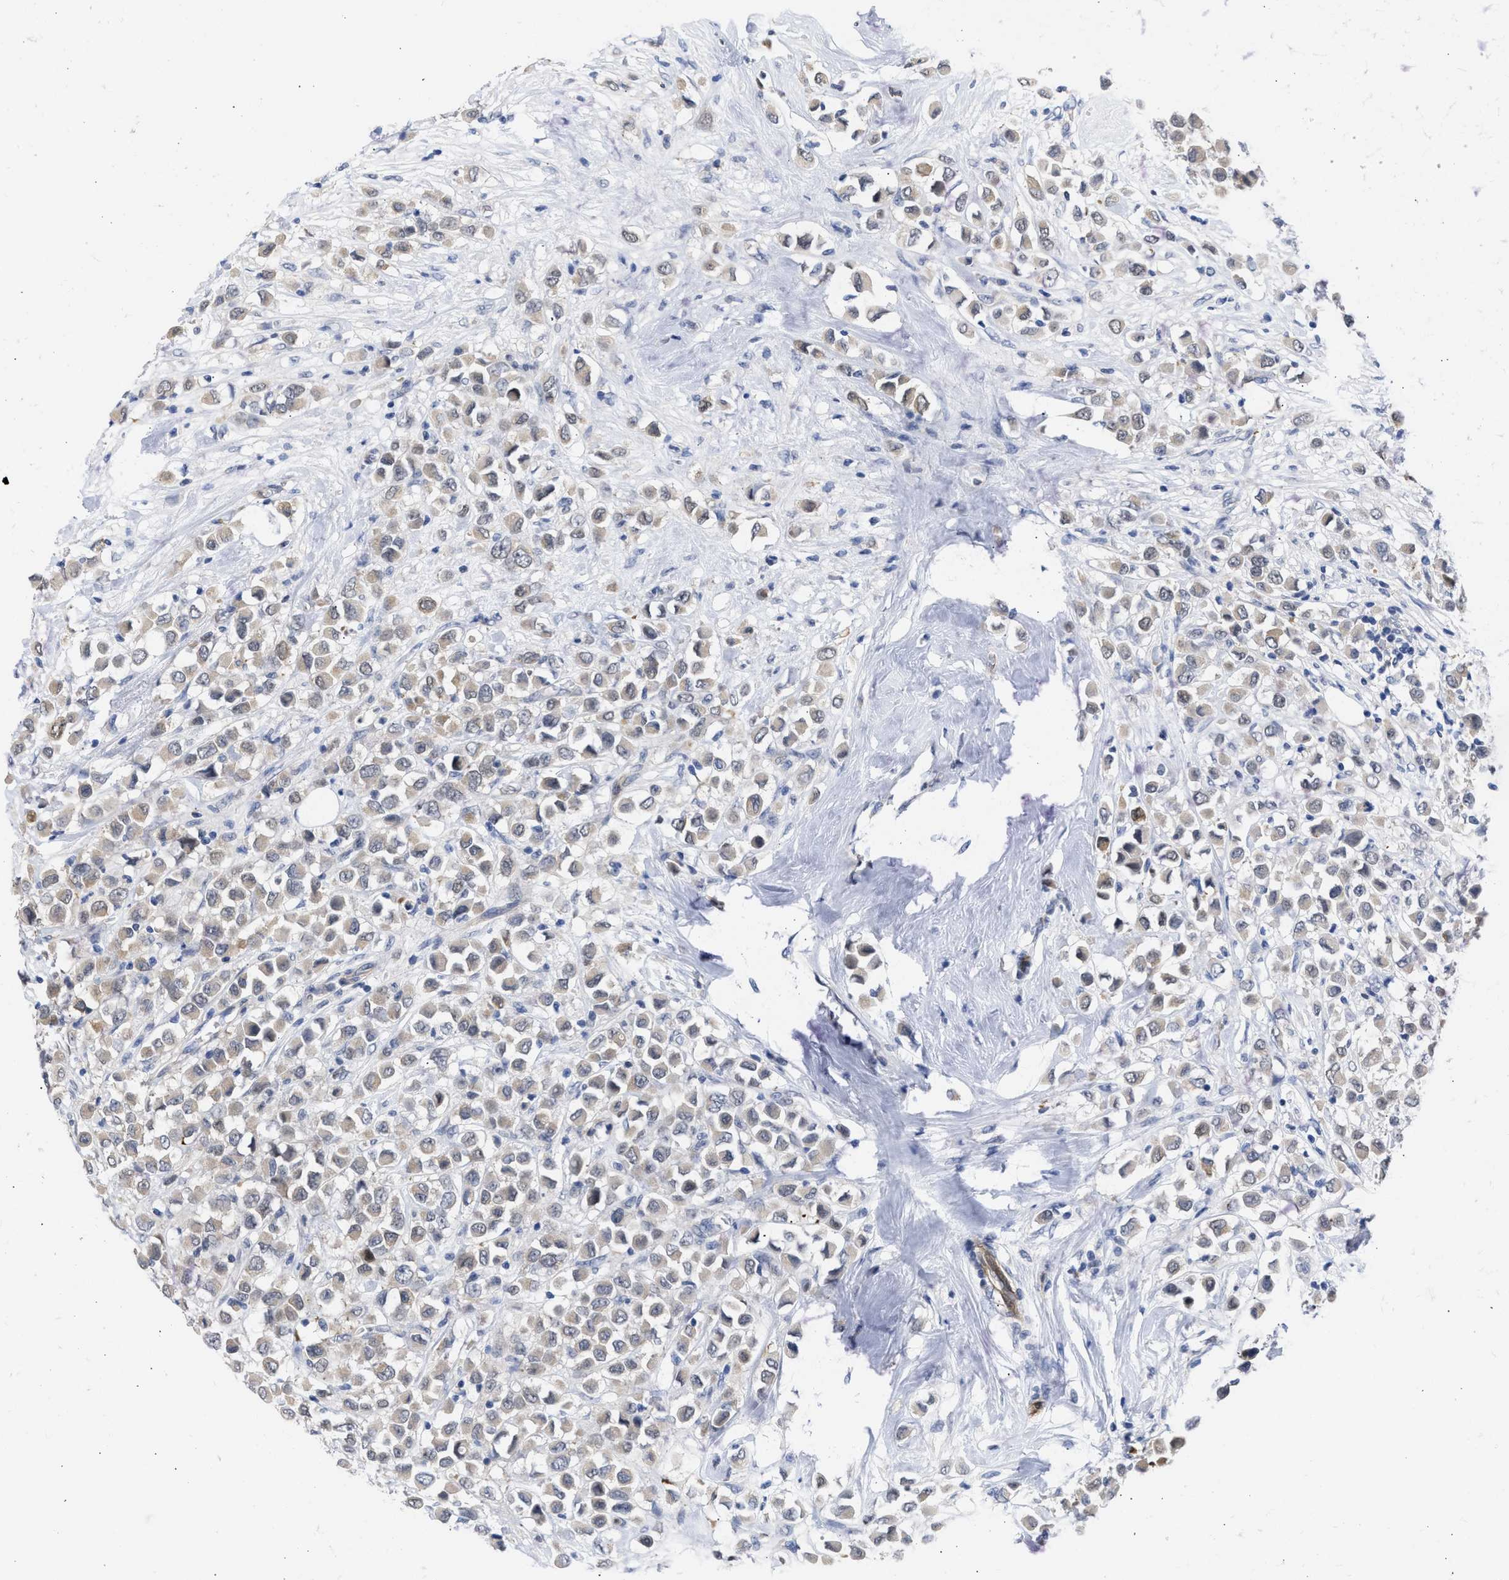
{"staining": {"intensity": "weak", "quantity": ">75%", "location": "cytoplasmic/membranous"}, "tissue": "breast cancer", "cell_type": "Tumor cells", "image_type": "cancer", "snomed": [{"axis": "morphology", "description": "Duct carcinoma"}, {"axis": "topography", "description": "Breast"}], "caption": "Human breast intraductal carcinoma stained for a protein (brown) shows weak cytoplasmic/membranous positive expression in approximately >75% of tumor cells.", "gene": "THRA", "patient": {"sex": "female", "age": 61}}